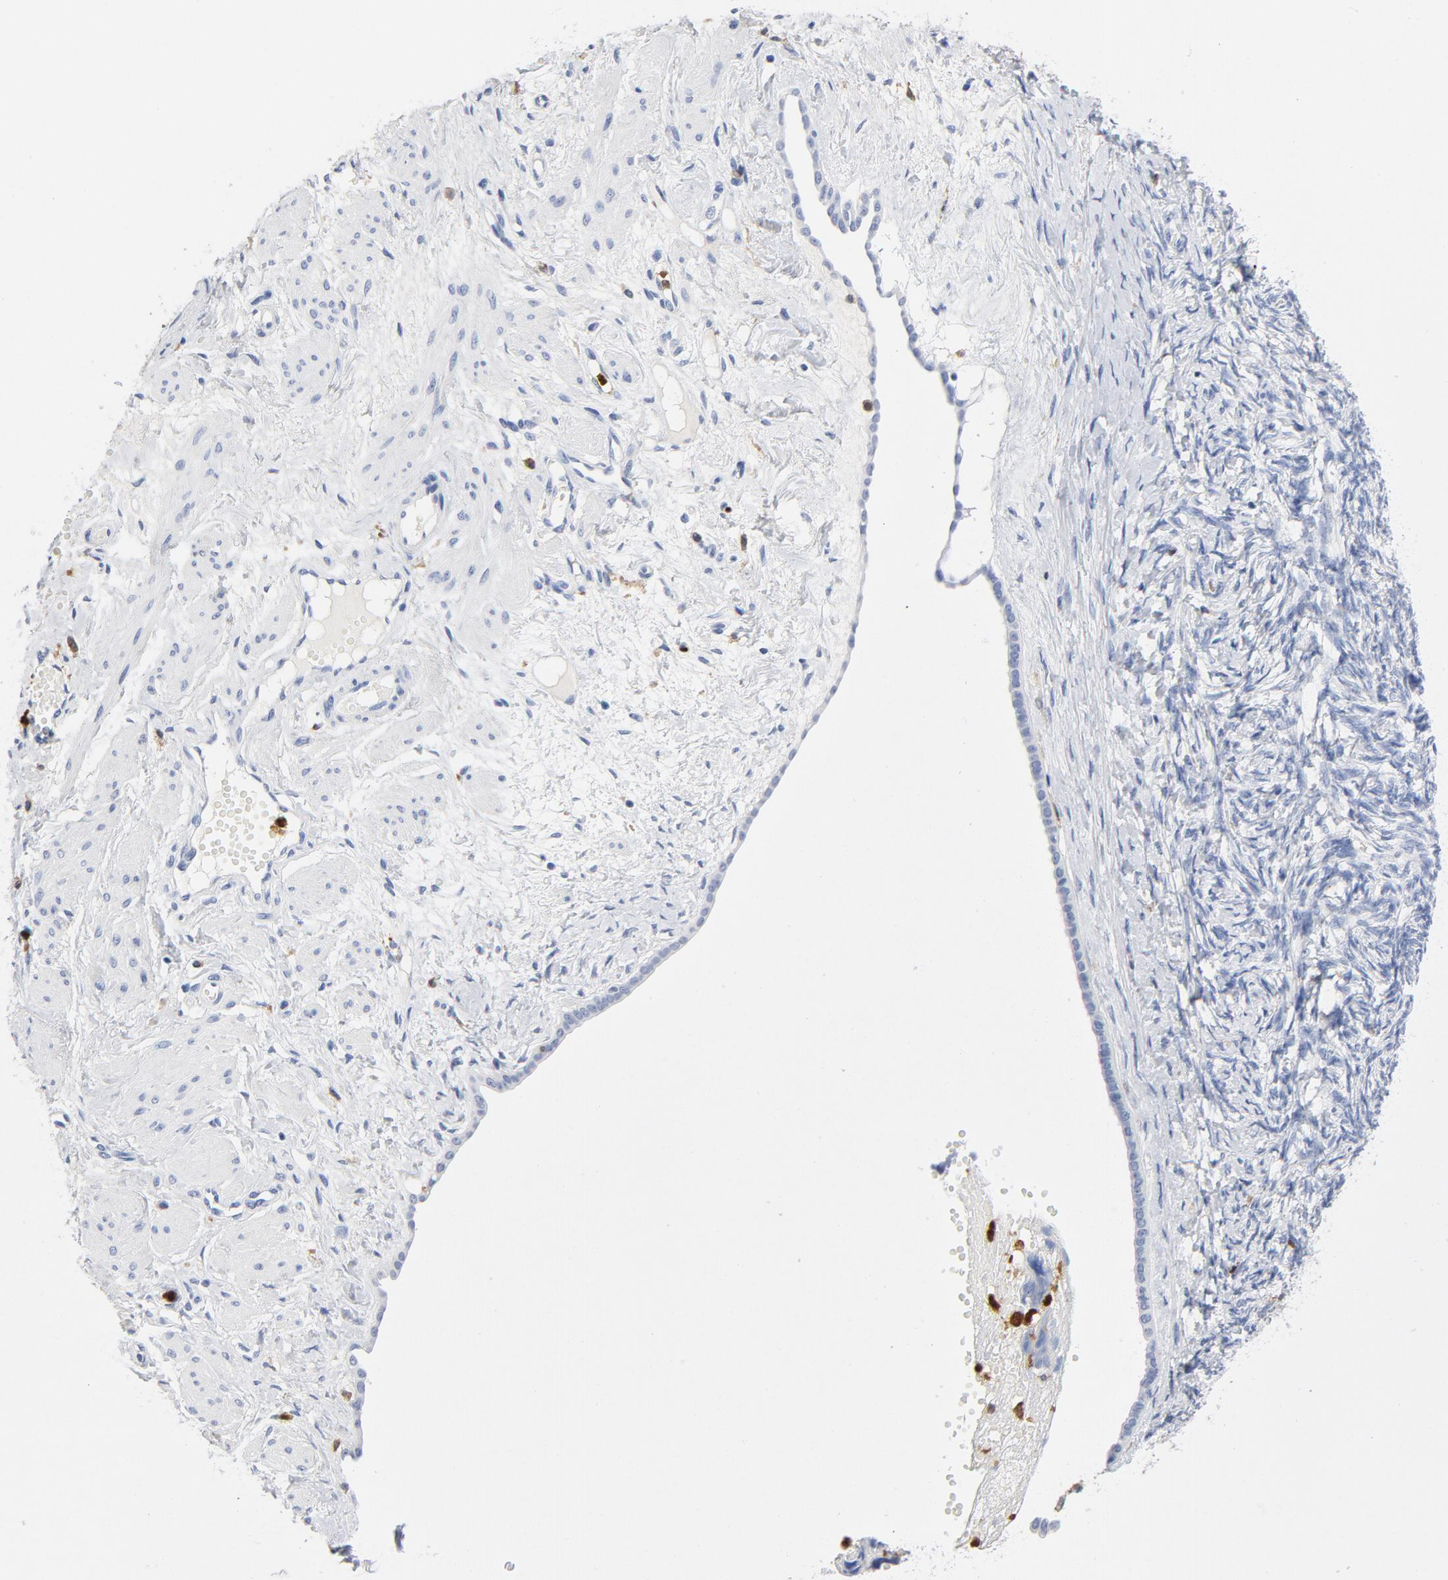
{"staining": {"intensity": "negative", "quantity": "none", "location": "none"}, "tissue": "ovarian cancer", "cell_type": "Tumor cells", "image_type": "cancer", "snomed": [{"axis": "morphology", "description": "Normal tissue, NOS"}, {"axis": "morphology", "description": "Cystadenocarcinoma, serous, NOS"}, {"axis": "topography", "description": "Ovary"}], "caption": "High magnification brightfield microscopy of ovarian serous cystadenocarcinoma stained with DAB (3,3'-diaminobenzidine) (brown) and counterstained with hematoxylin (blue): tumor cells show no significant staining.", "gene": "NCF1", "patient": {"sex": "female", "age": 62}}